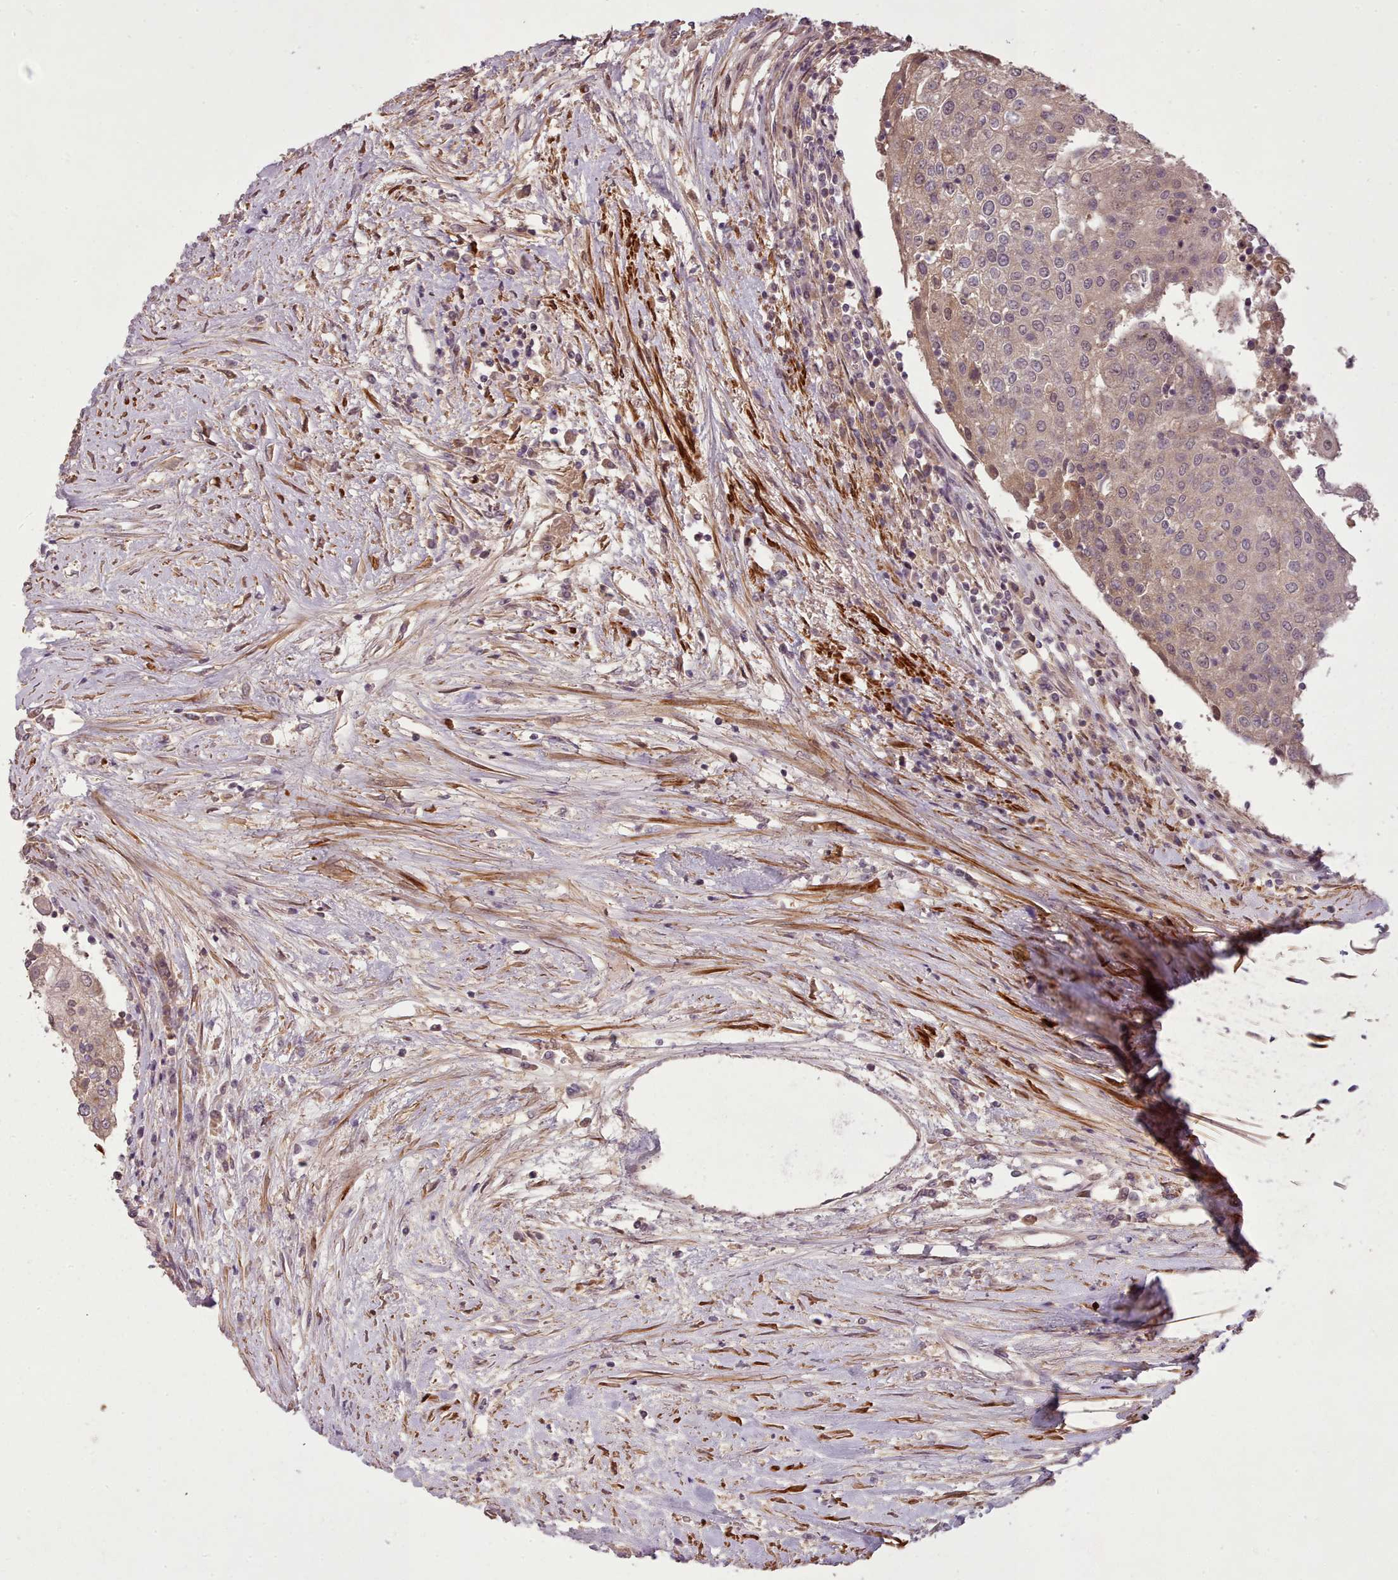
{"staining": {"intensity": "weak", "quantity": "25%-75%", "location": "cytoplasmic/membranous,nuclear"}, "tissue": "urothelial cancer", "cell_type": "Tumor cells", "image_type": "cancer", "snomed": [{"axis": "morphology", "description": "Urothelial carcinoma, High grade"}, {"axis": "topography", "description": "Urinary bladder"}], "caption": "Human urothelial carcinoma (high-grade) stained with a brown dye exhibits weak cytoplasmic/membranous and nuclear positive staining in about 25%-75% of tumor cells.", "gene": "CDC6", "patient": {"sex": "female", "age": 85}}